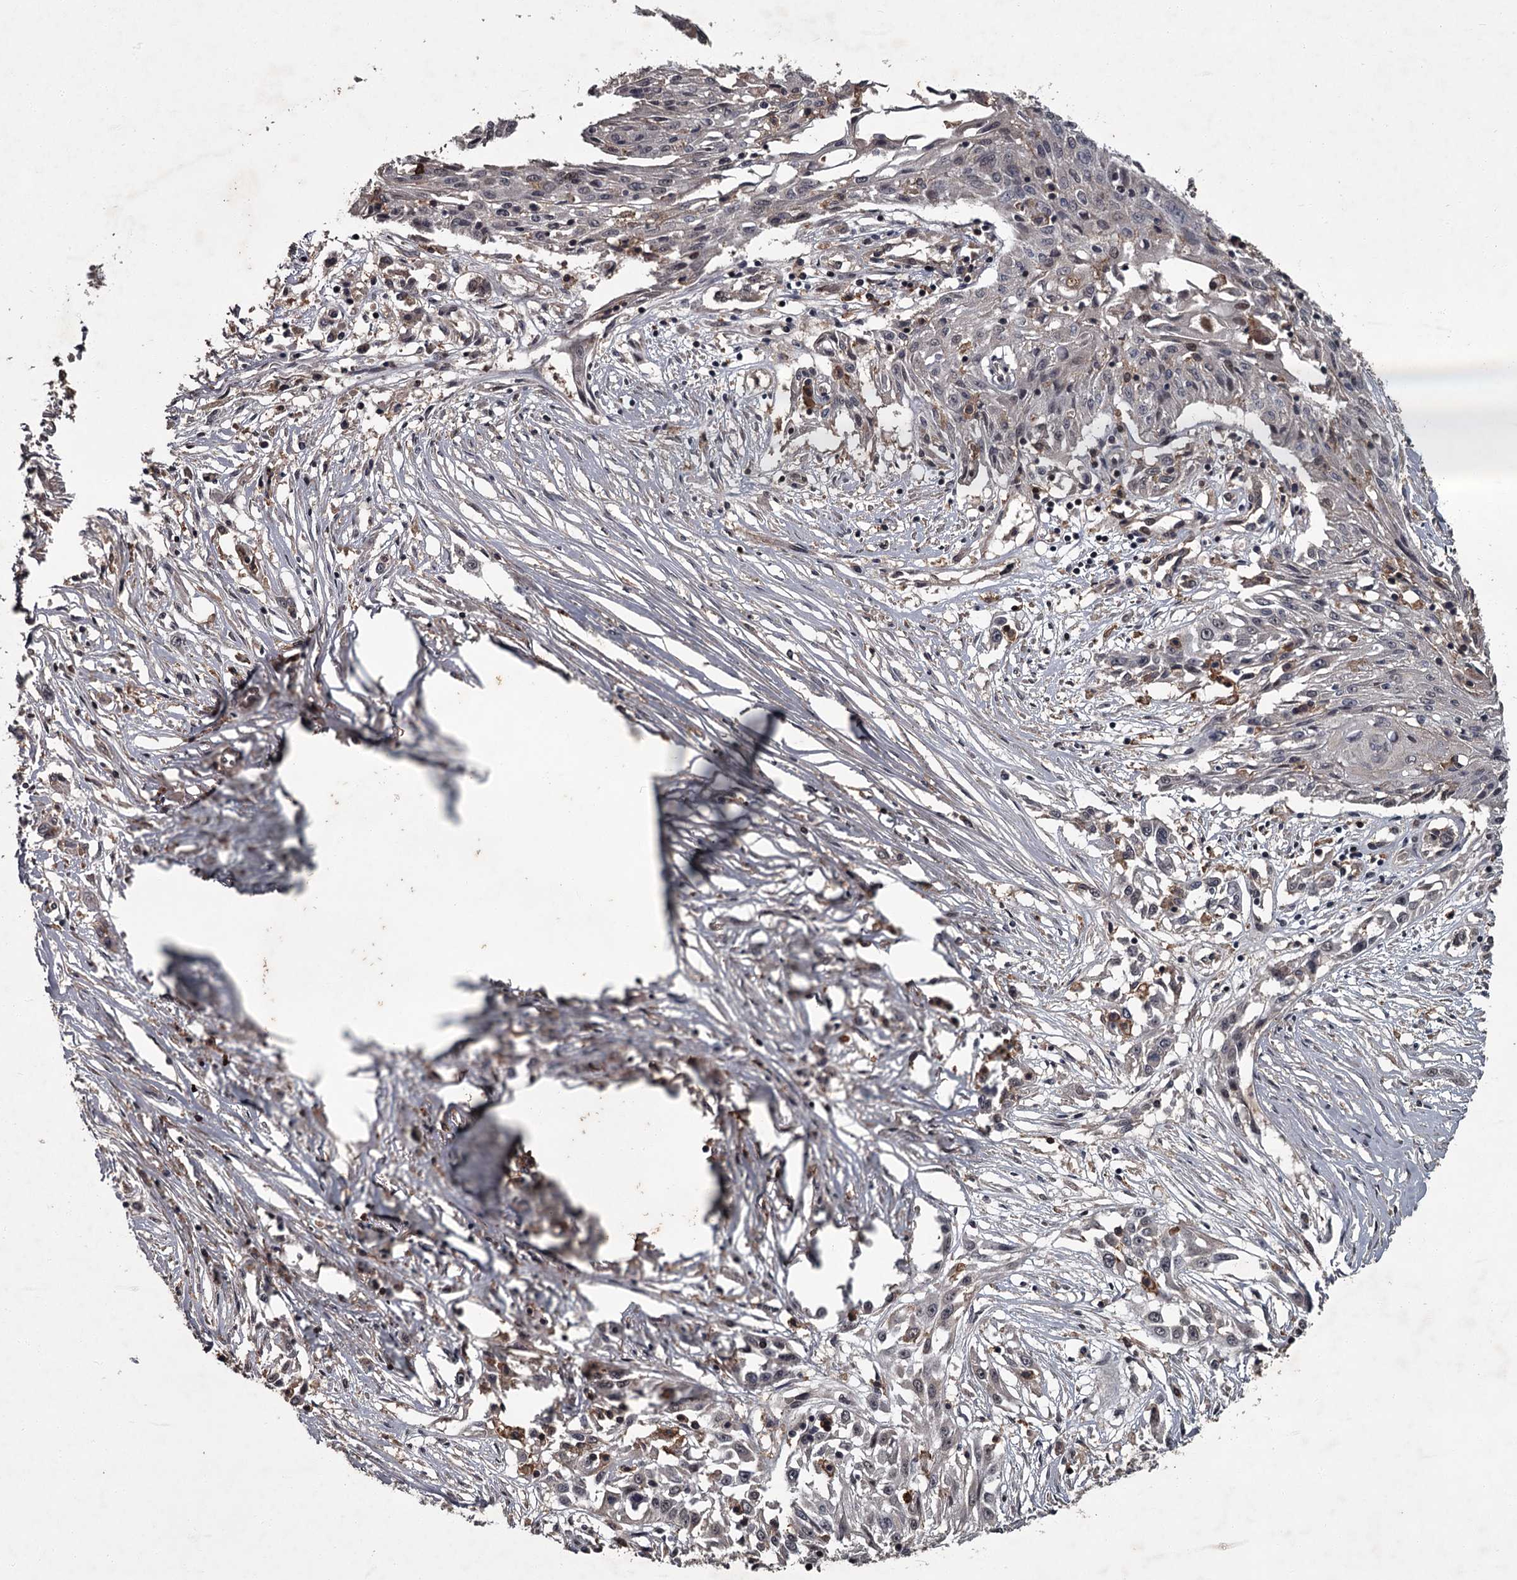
{"staining": {"intensity": "negative", "quantity": "none", "location": "none"}, "tissue": "skin cancer", "cell_type": "Tumor cells", "image_type": "cancer", "snomed": [{"axis": "morphology", "description": "Squamous cell carcinoma, NOS"}, {"axis": "morphology", "description": "Squamous cell carcinoma, metastatic, NOS"}, {"axis": "topography", "description": "Skin"}, {"axis": "topography", "description": "Lymph node"}], "caption": "The histopathology image demonstrates no staining of tumor cells in skin cancer (squamous cell carcinoma).", "gene": "FLVCR2", "patient": {"sex": "male", "age": 75}}